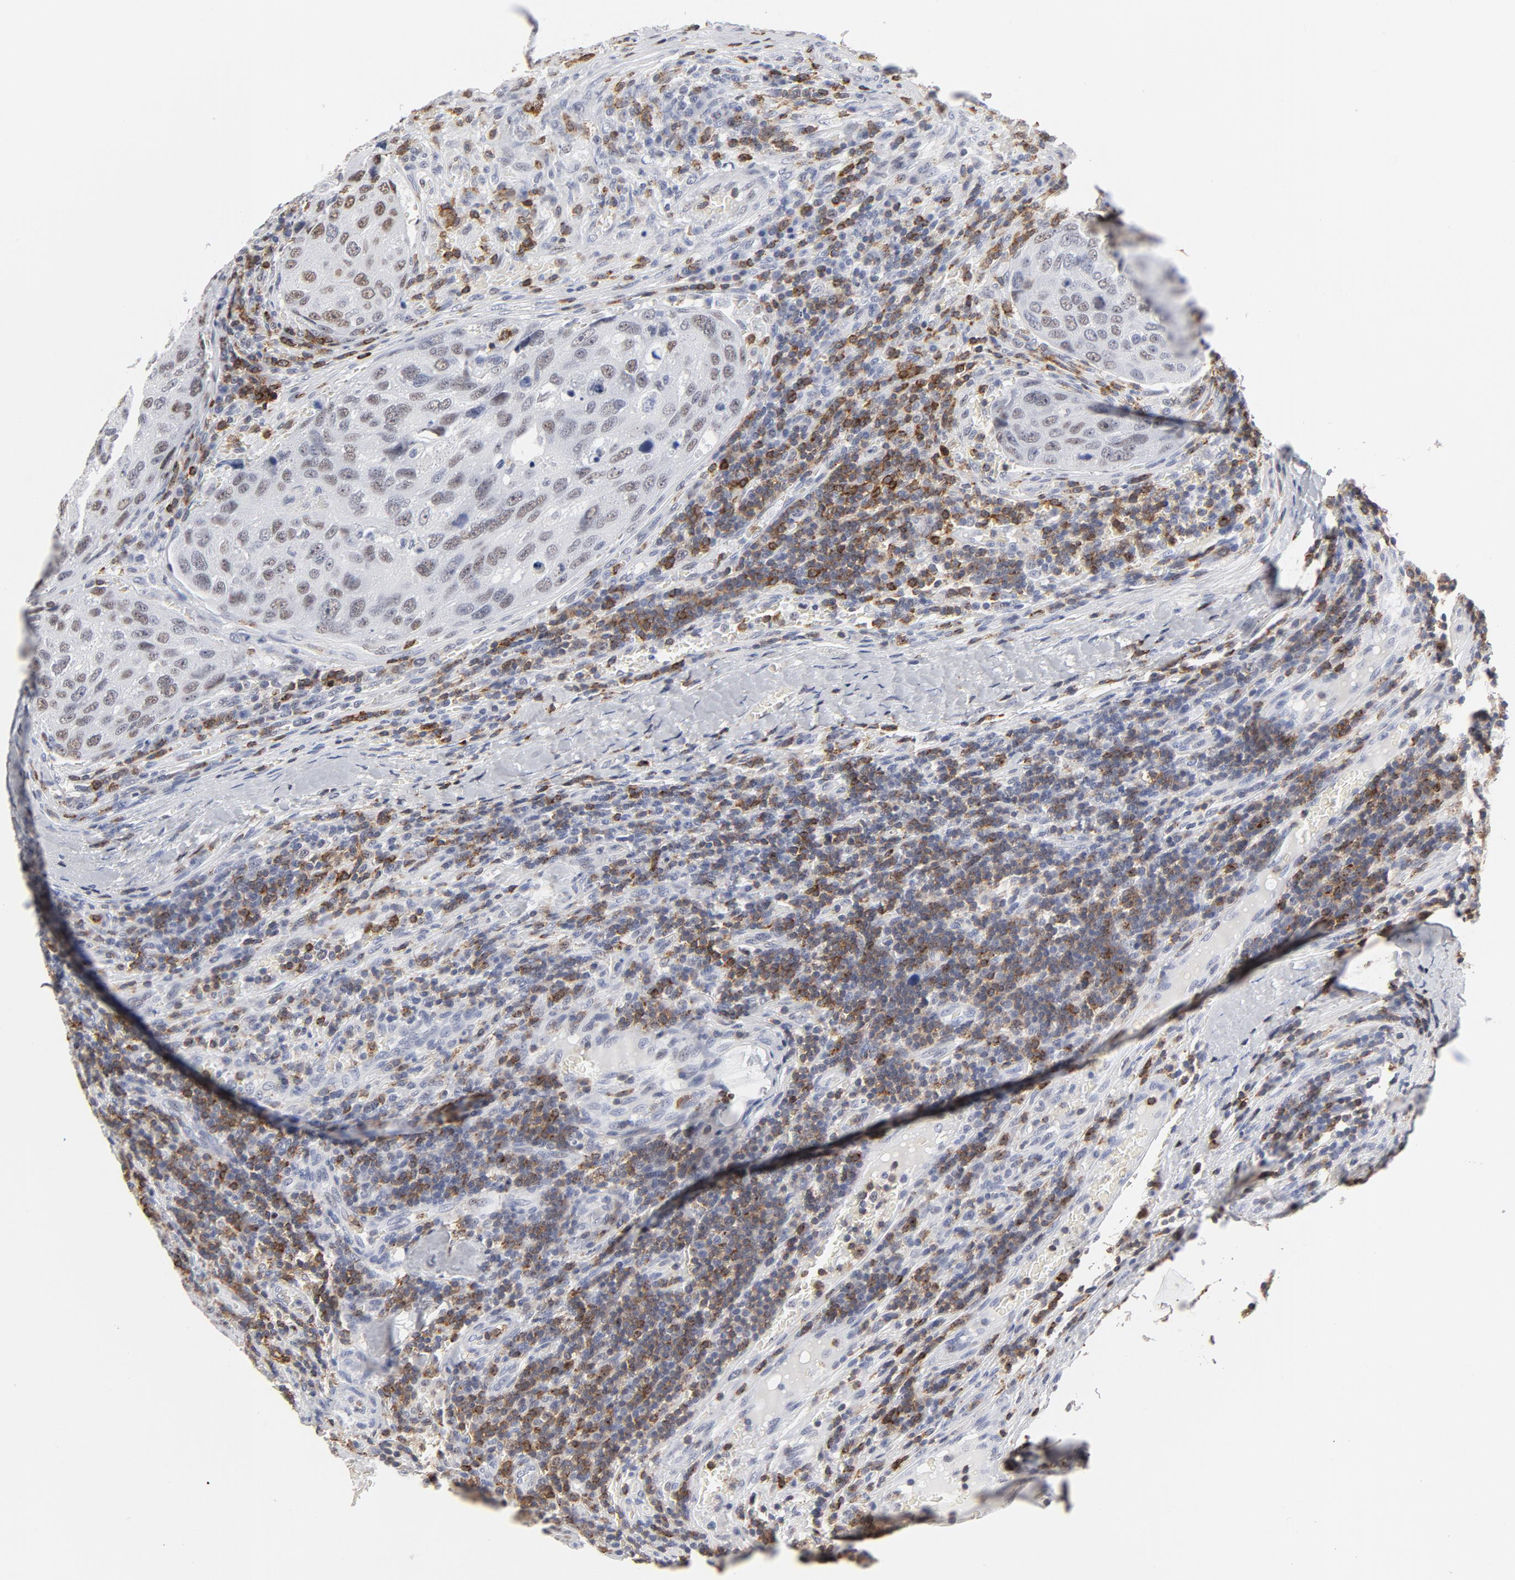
{"staining": {"intensity": "weak", "quantity": "25%-75%", "location": "nuclear"}, "tissue": "urothelial cancer", "cell_type": "Tumor cells", "image_type": "cancer", "snomed": [{"axis": "morphology", "description": "Urothelial carcinoma, High grade"}, {"axis": "topography", "description": "Lymph node"}, {"axis": "topography", "description": "Urinary bladder"}], "caption": "Protein staining shows weak nuclear expression in approximately 25%-75% of tumor cells in urothelial carcinoma (high-grade).", "gene": "CD2", "patient": {"sex": "male", "age": 51}}